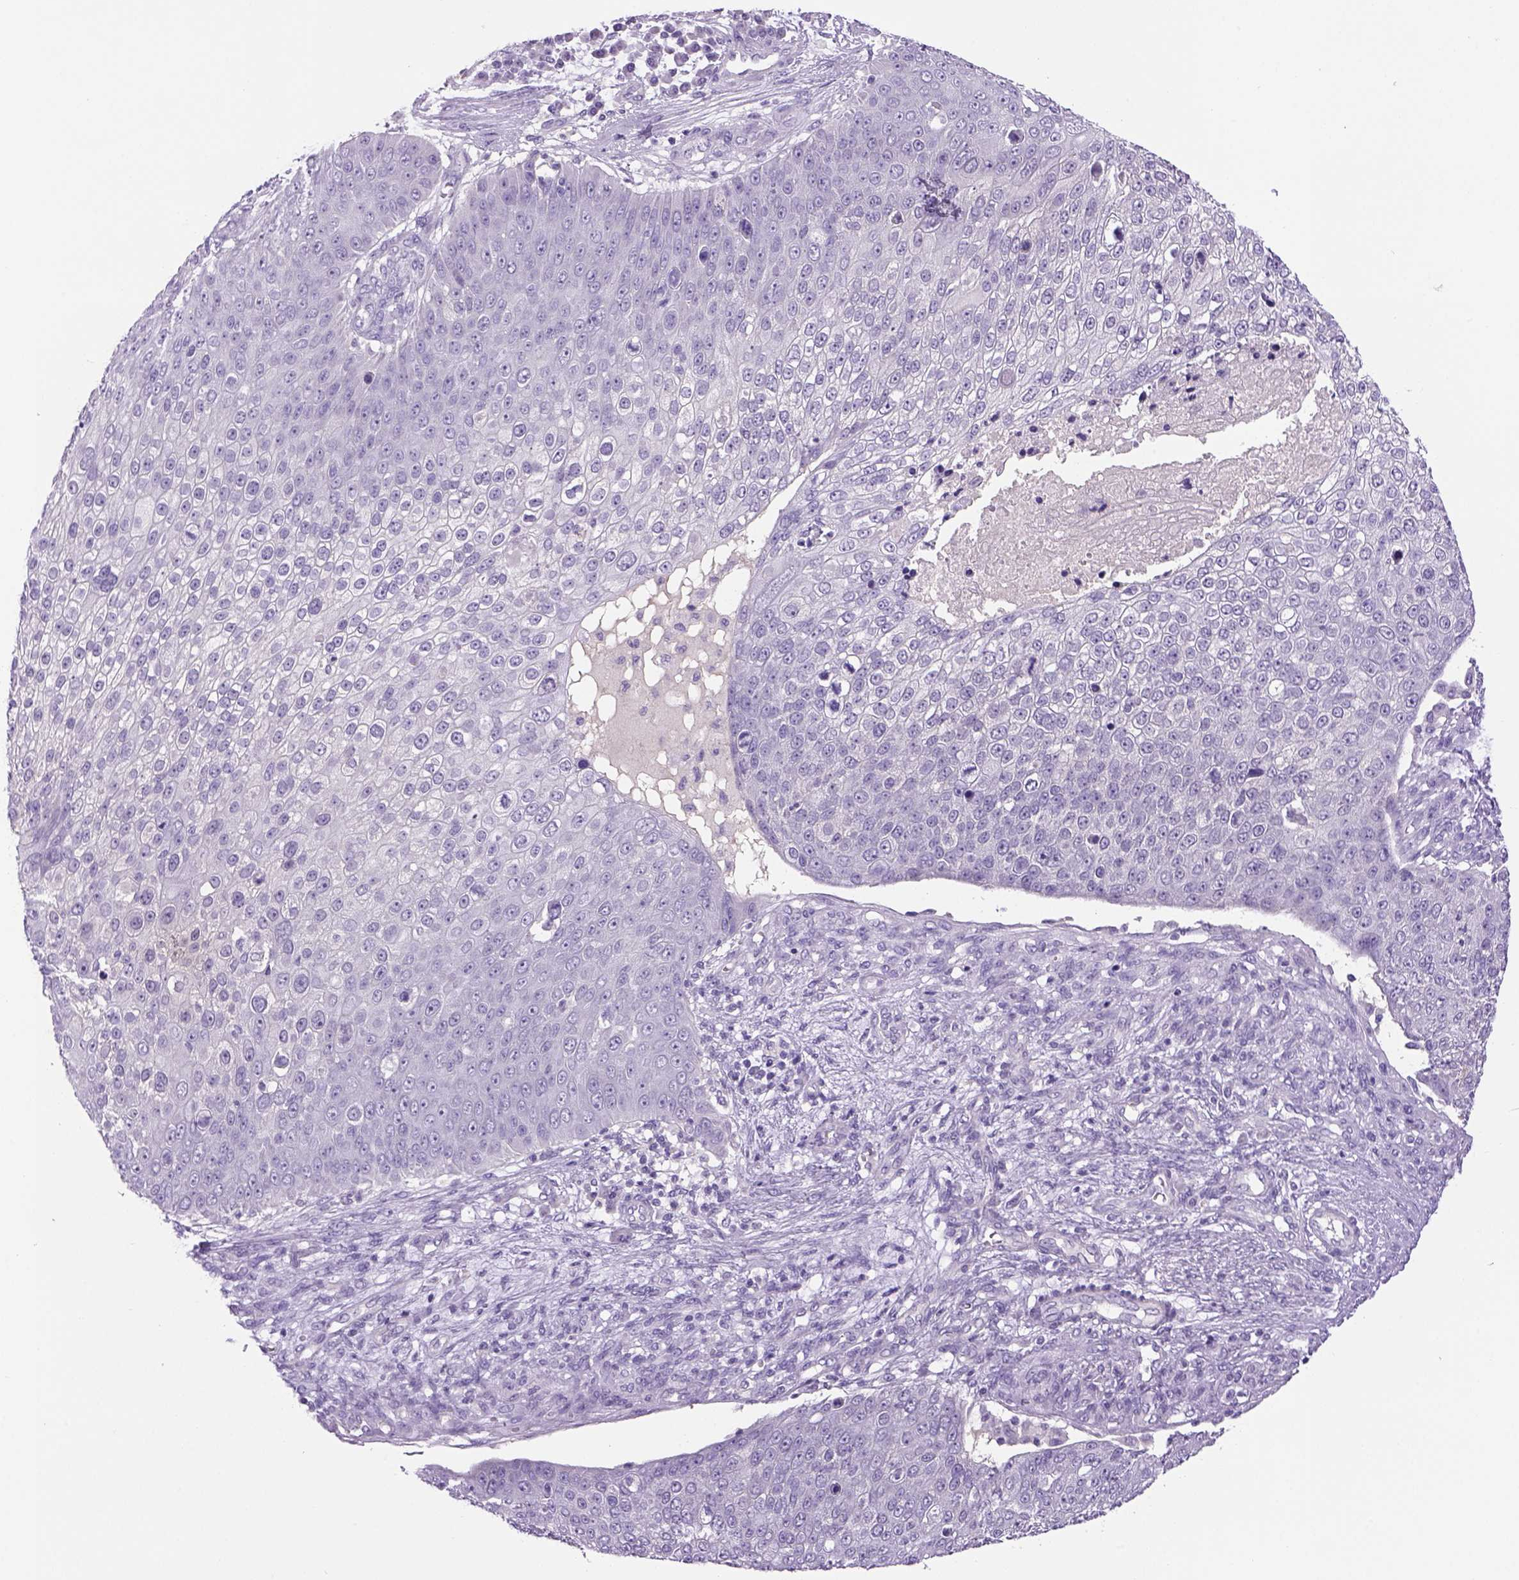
{"staining": {"intensity": "negative", "quantity": "none", "location": "none"}, "tissue": "skin cancer", "cell_type": "Tumor cells", "image_type": "cancer", "snomed": [{"axis": "morphology", "description": "Squamous cell carcinoma, NOS"}, {"axis": "topography", "description": "Skin"}], "caption": "Immunohistochemical staining of squamous cell carcinoma (skin) reveals no significant expression in tumor cells.", "gene": "DBH", "patient": {"sex": "male", "age": 71}}